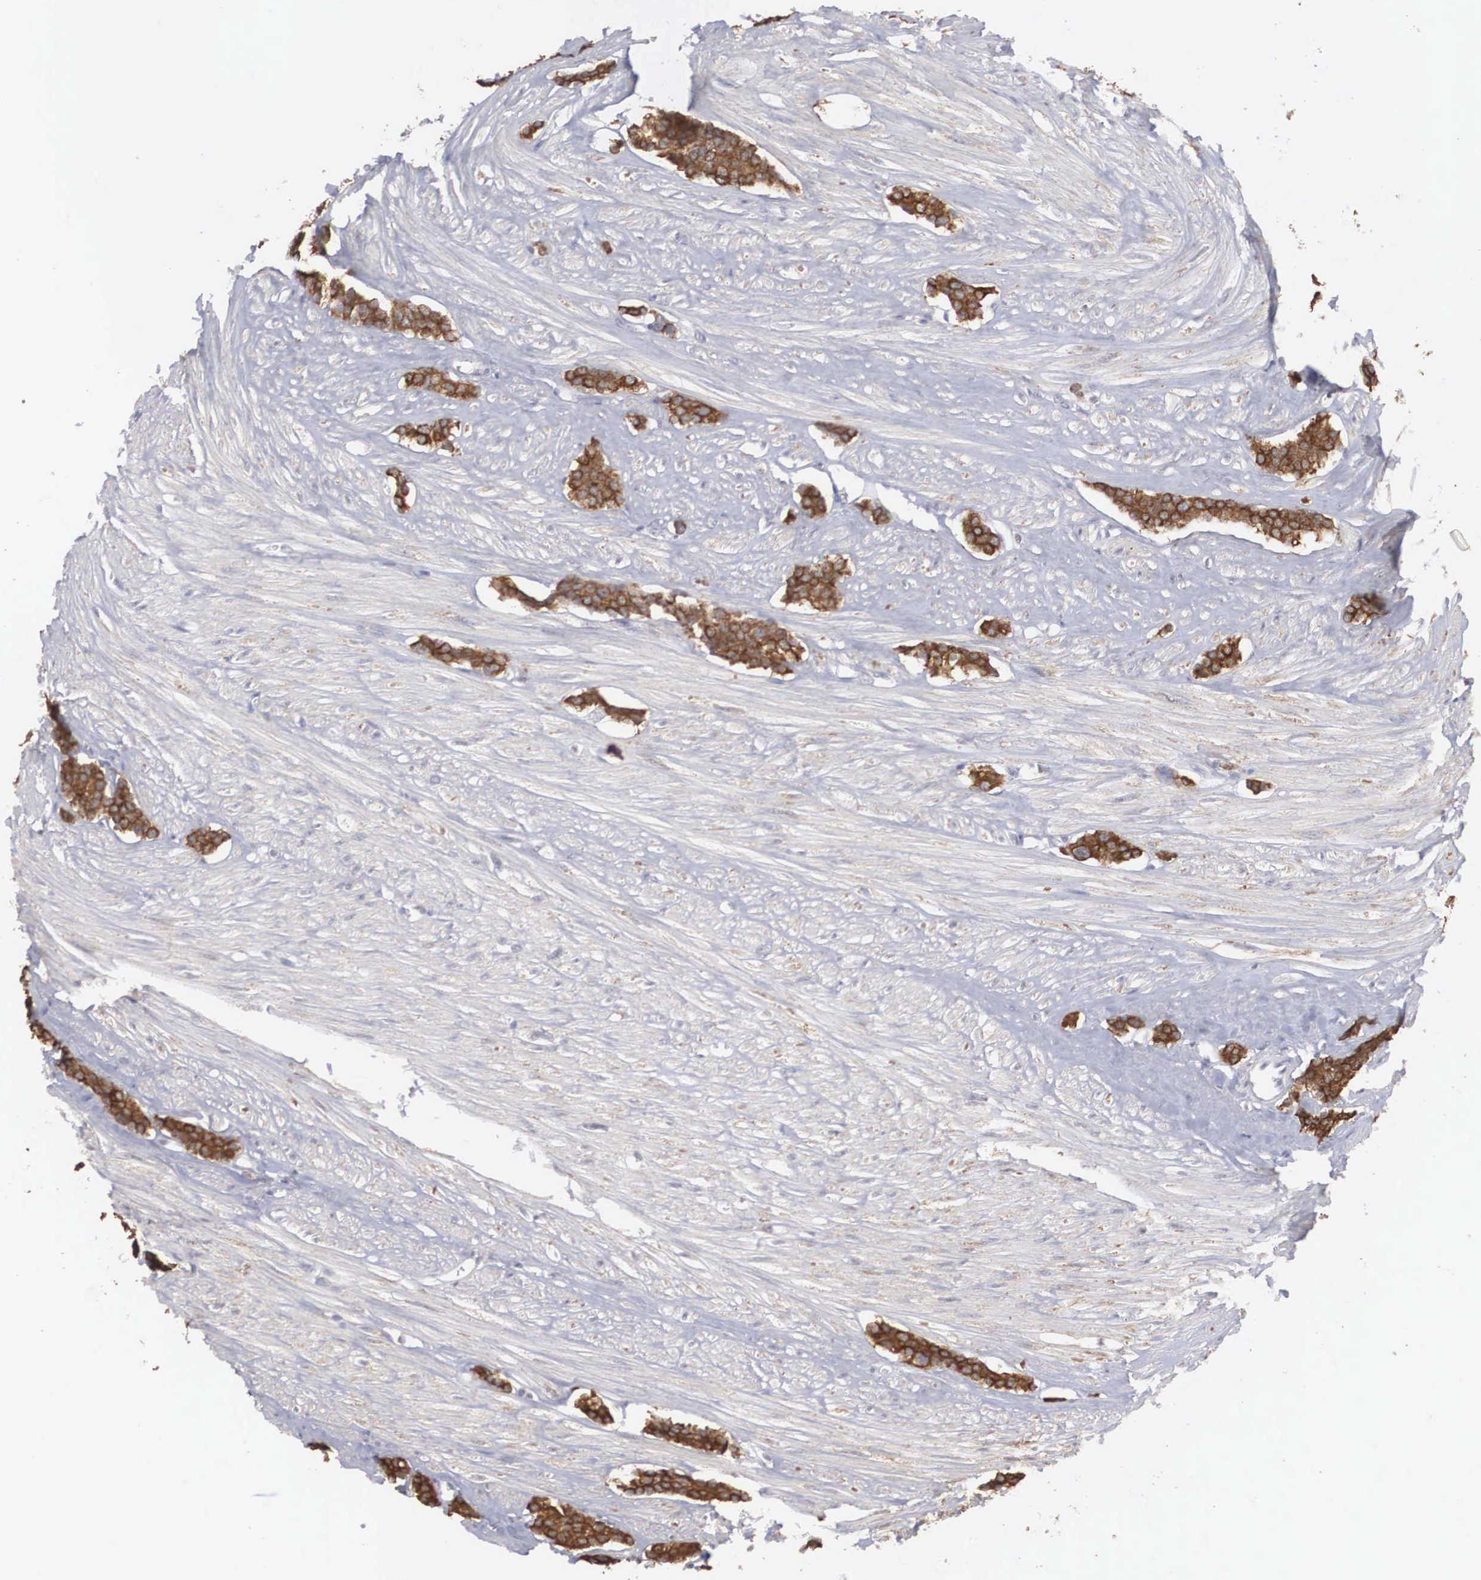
{"staining": {"intensity": "strong", "quantity": ">75%", "location": "cytoplasmic/membranous"}, "tissue": "carcinoid", "cell_type": "Tumor cells", "image_type": "cancer", "snomed": [{"axis": "morphology", "description": "Carcinoid, malignant, NOS"}, {"axis": "topography", "description": "Small intestine"}], "caption": "A brown stain labels strong cytoplasmic/membranous staining of a protein in malignant carcinoid tumor cells.", "gene": "WDR89", "patient": {"sex": "male", "age": 60}}